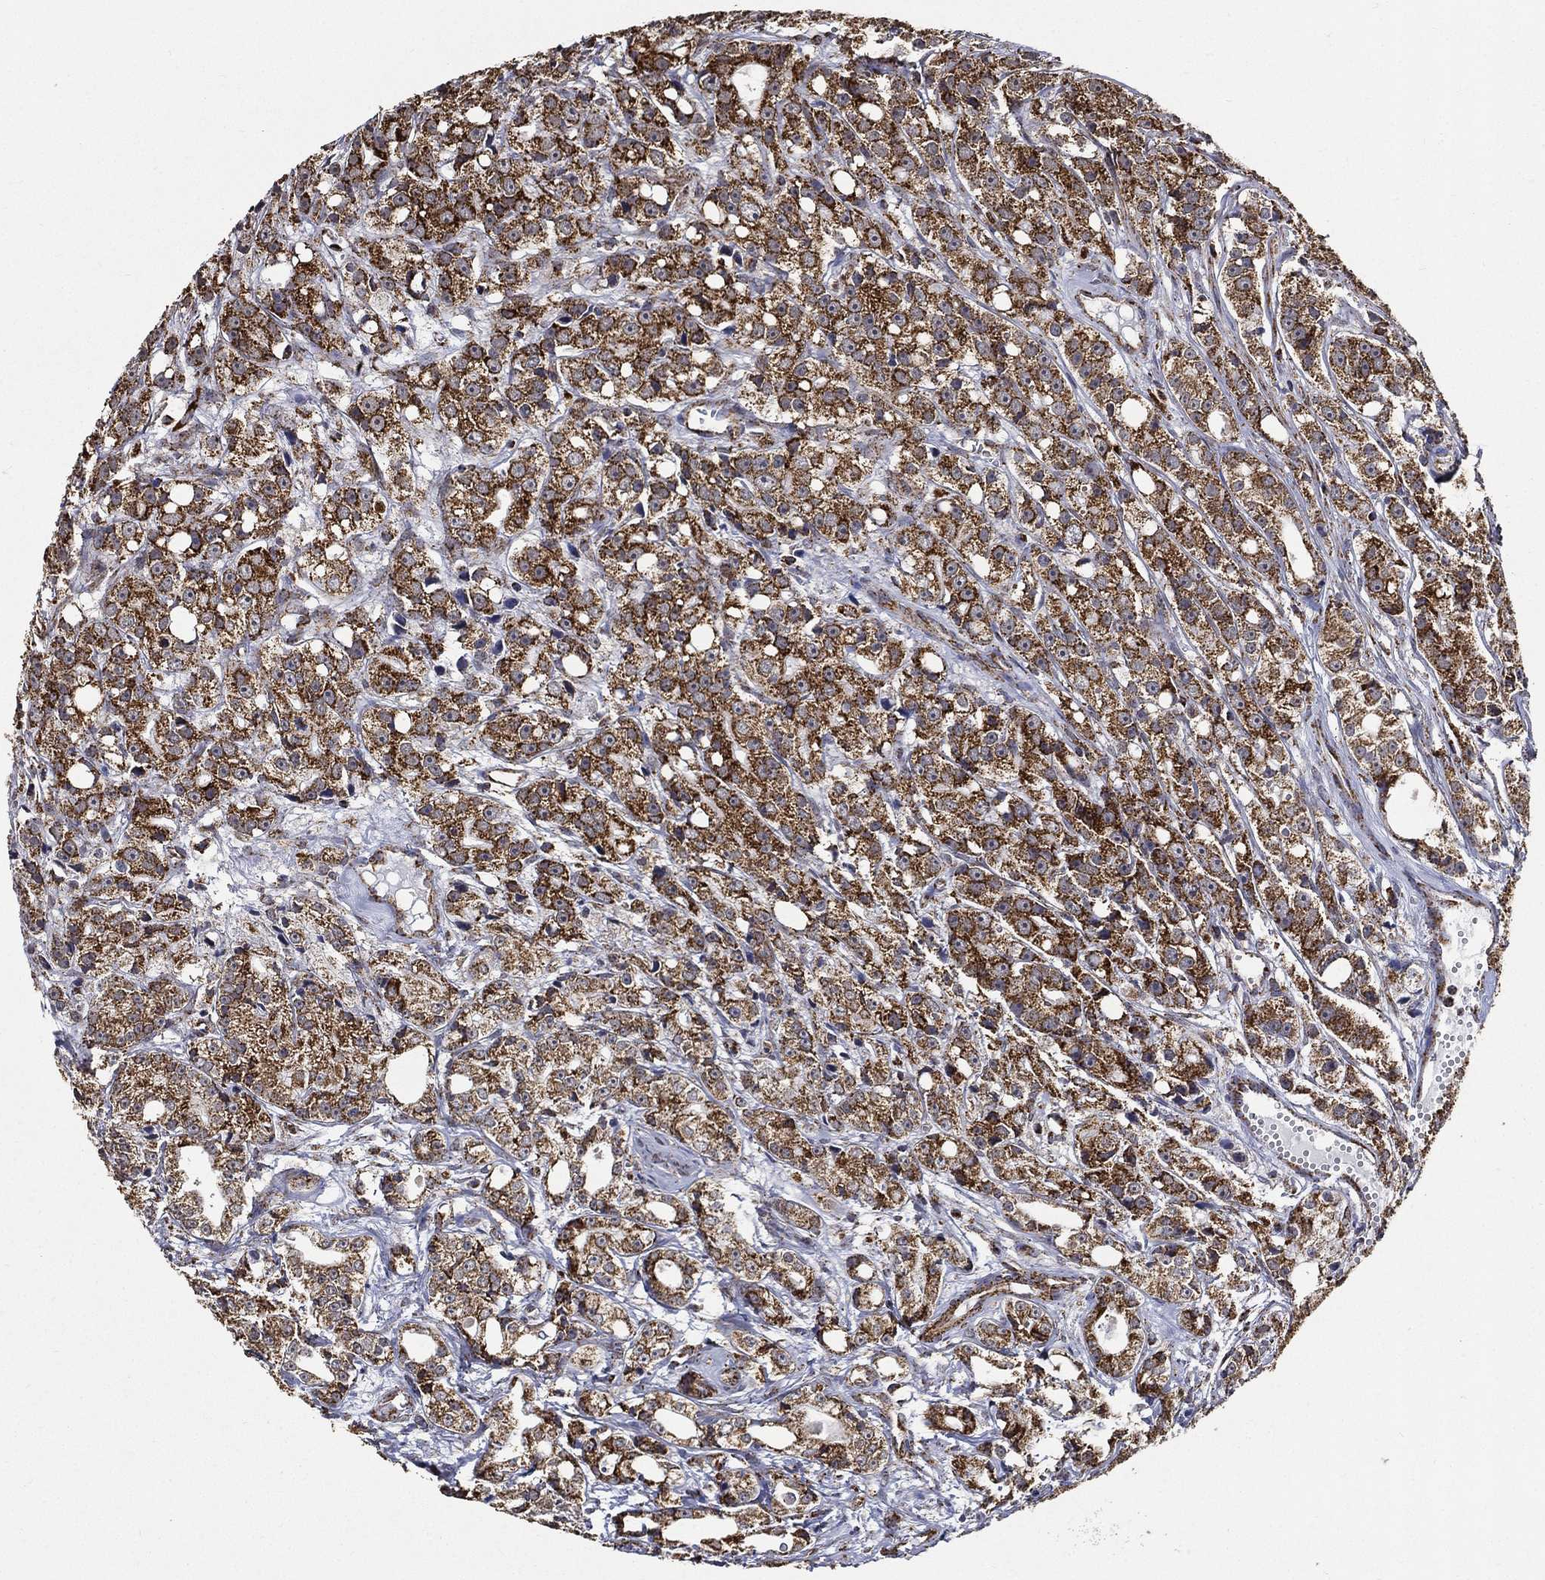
{"staining": {"intensity": "strong", "quantity": ">75%", "location": "cytoplasmic/membranous"}, "tissue": "prostate cancer", "cell_type": "Tumor cells", "image_type": "cancer", "snomed": [{"axis": "morphology", "description": "Adenocarcinoma, Medium grade"}, {"axis": "topography", "description": "Prostate"}], "caption": "Prostate adenocarcinoma (medium-grade) stained with a brown dye demonstrates strong cytoplasmic/membranous positive positivity in about >75% of tumor cells.", "gene": "NDUFAB1", "patient": {"sex": "male", "age": 74}}